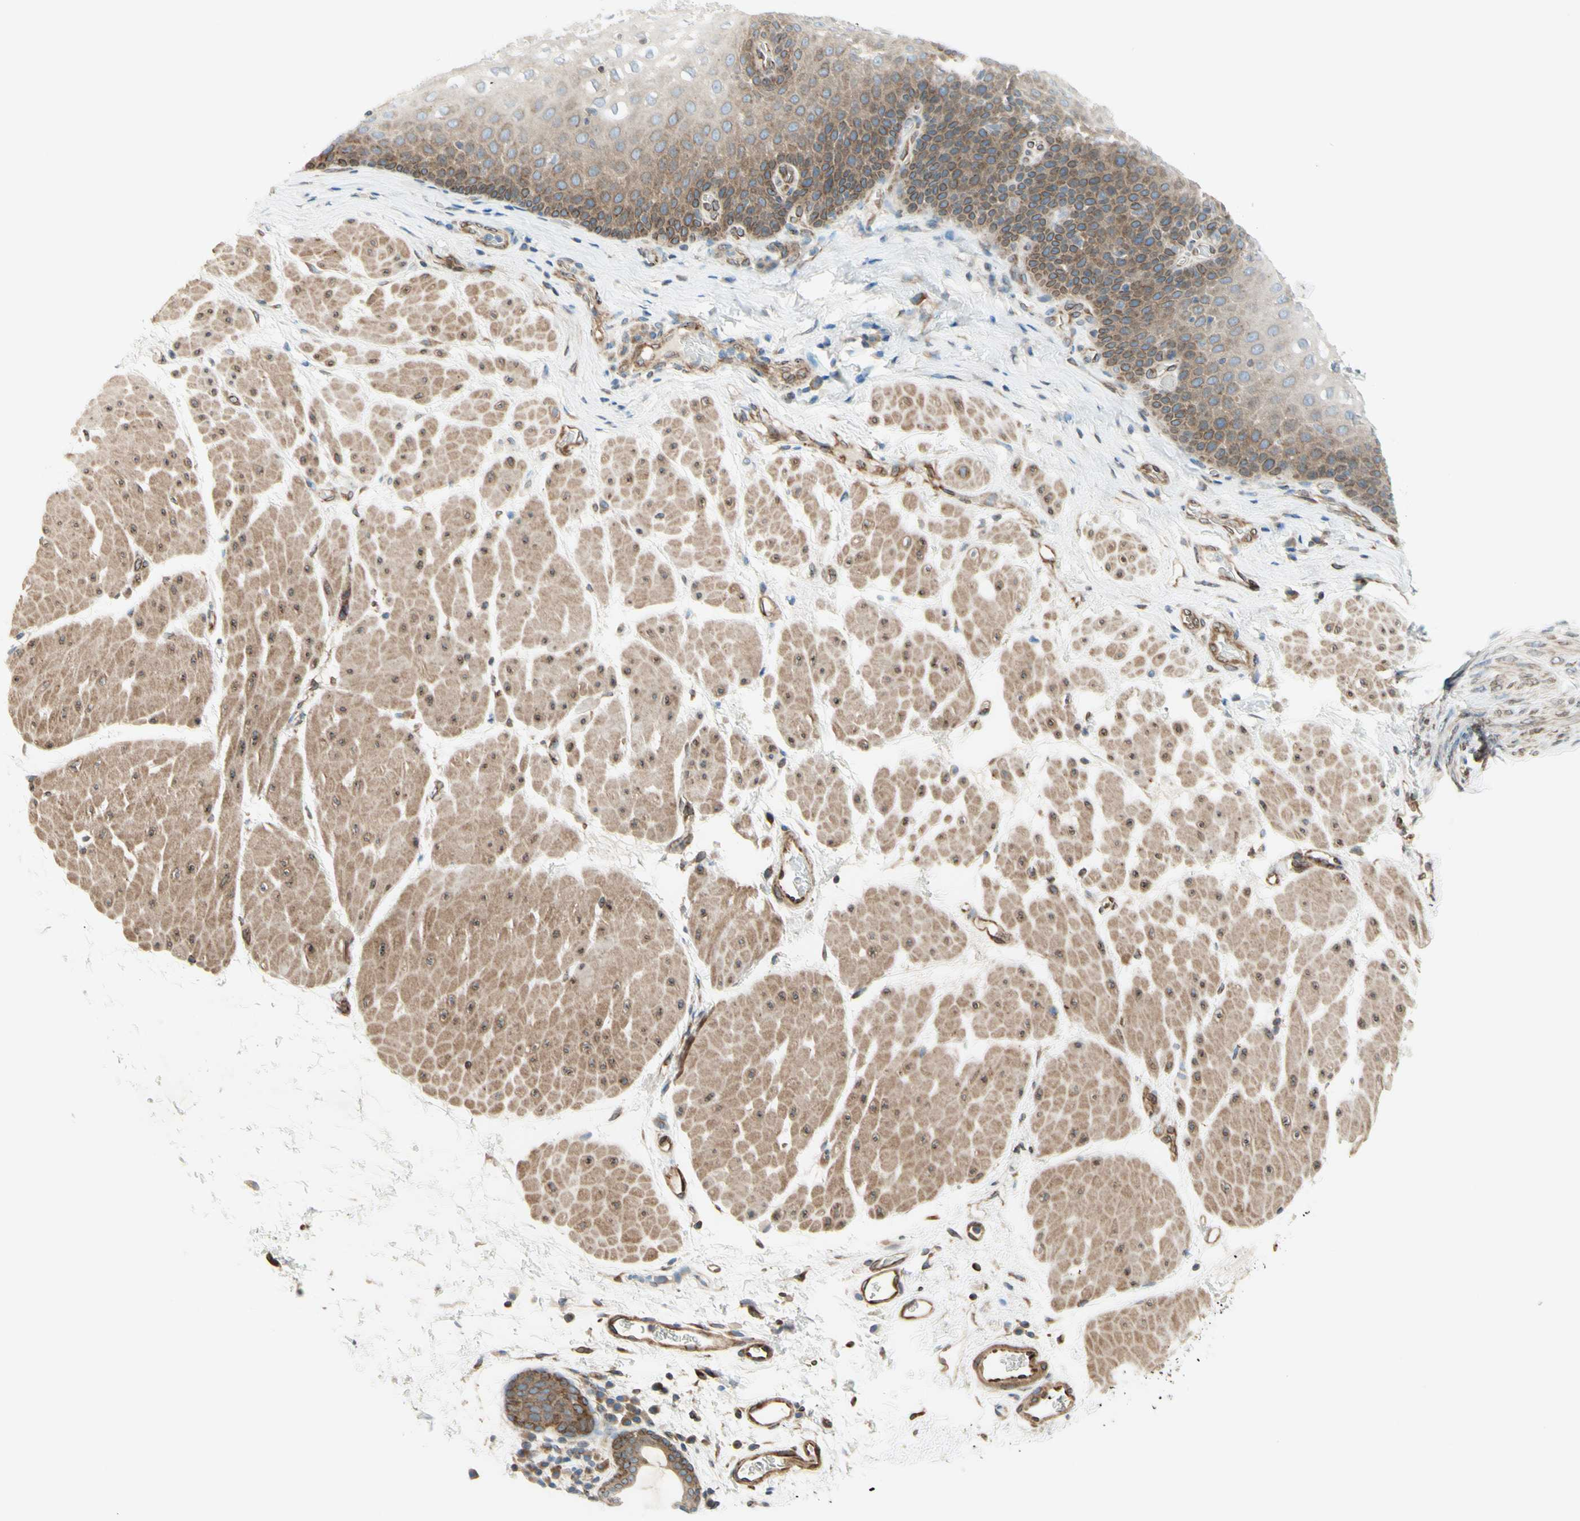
{"staining": {"intensity": "moderate", "quantity": "25%-75%", "location": "cytoplasmic/membranous,nuclear"}, "tissue": "esophagus", "cell_type": "Squamous epithelial cells", "image_type": "normal", "snomed": [{"axis": "morphology", "description": "Normal tissue, NOS"}, {"axis": "topography", "description": "Esophagus"}], "caption": "Immunohistochemistry (IHC) of unremarkable esophagus exhibits medium levels of moderate cytoplasmic/membranous,nuclear staining in approximately 25%-75% of squamous epithelial cells. (DAB (3,3'-diaminobenzidine) IHC with brightfield microscopy, high magnification).", "gene": "TRAF2", "patient": {"sex": "male", "age": 48}}